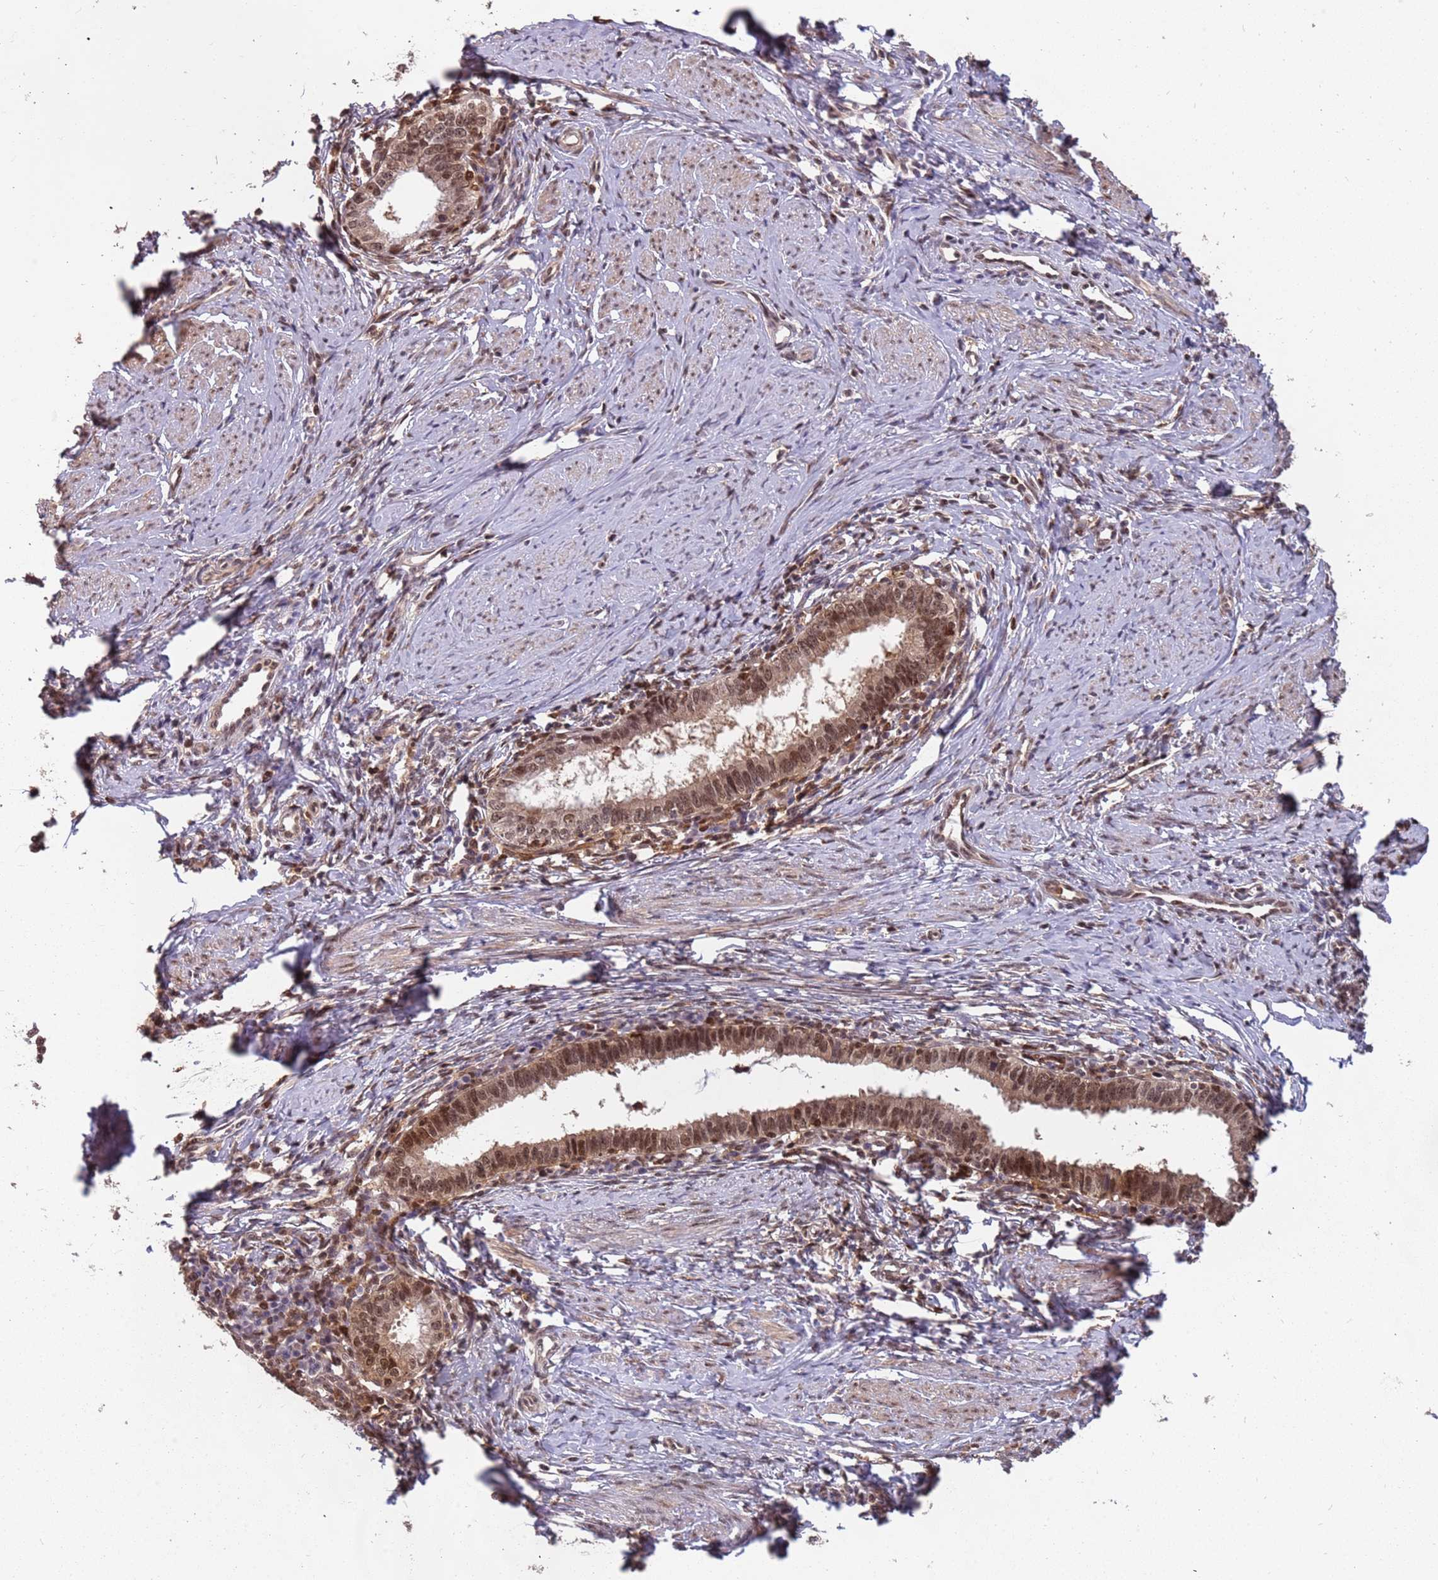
{"staining": {"intensity": "moderate", "quantity": ">75%", "location": "nuclear"}, "tissue": "cervical cancer", "cell_type": "Tumor cells", "image_type": "cancer", "snomed": [{"axis": "morphology", "description": "Adenocarcinoma, NOS"}, {"axis": "topography", "description": "Cervix"}], "caption": "Adenocarcinoma (cervical) stained with immunohistochemistry exhibits moderate nuclear expression in approximately >75% of tumor cells. (Brightfield microscopy of DAB IHC at high magnification).", "gene": "GBP2", "patient": {"sex": "female", "age": 36}}